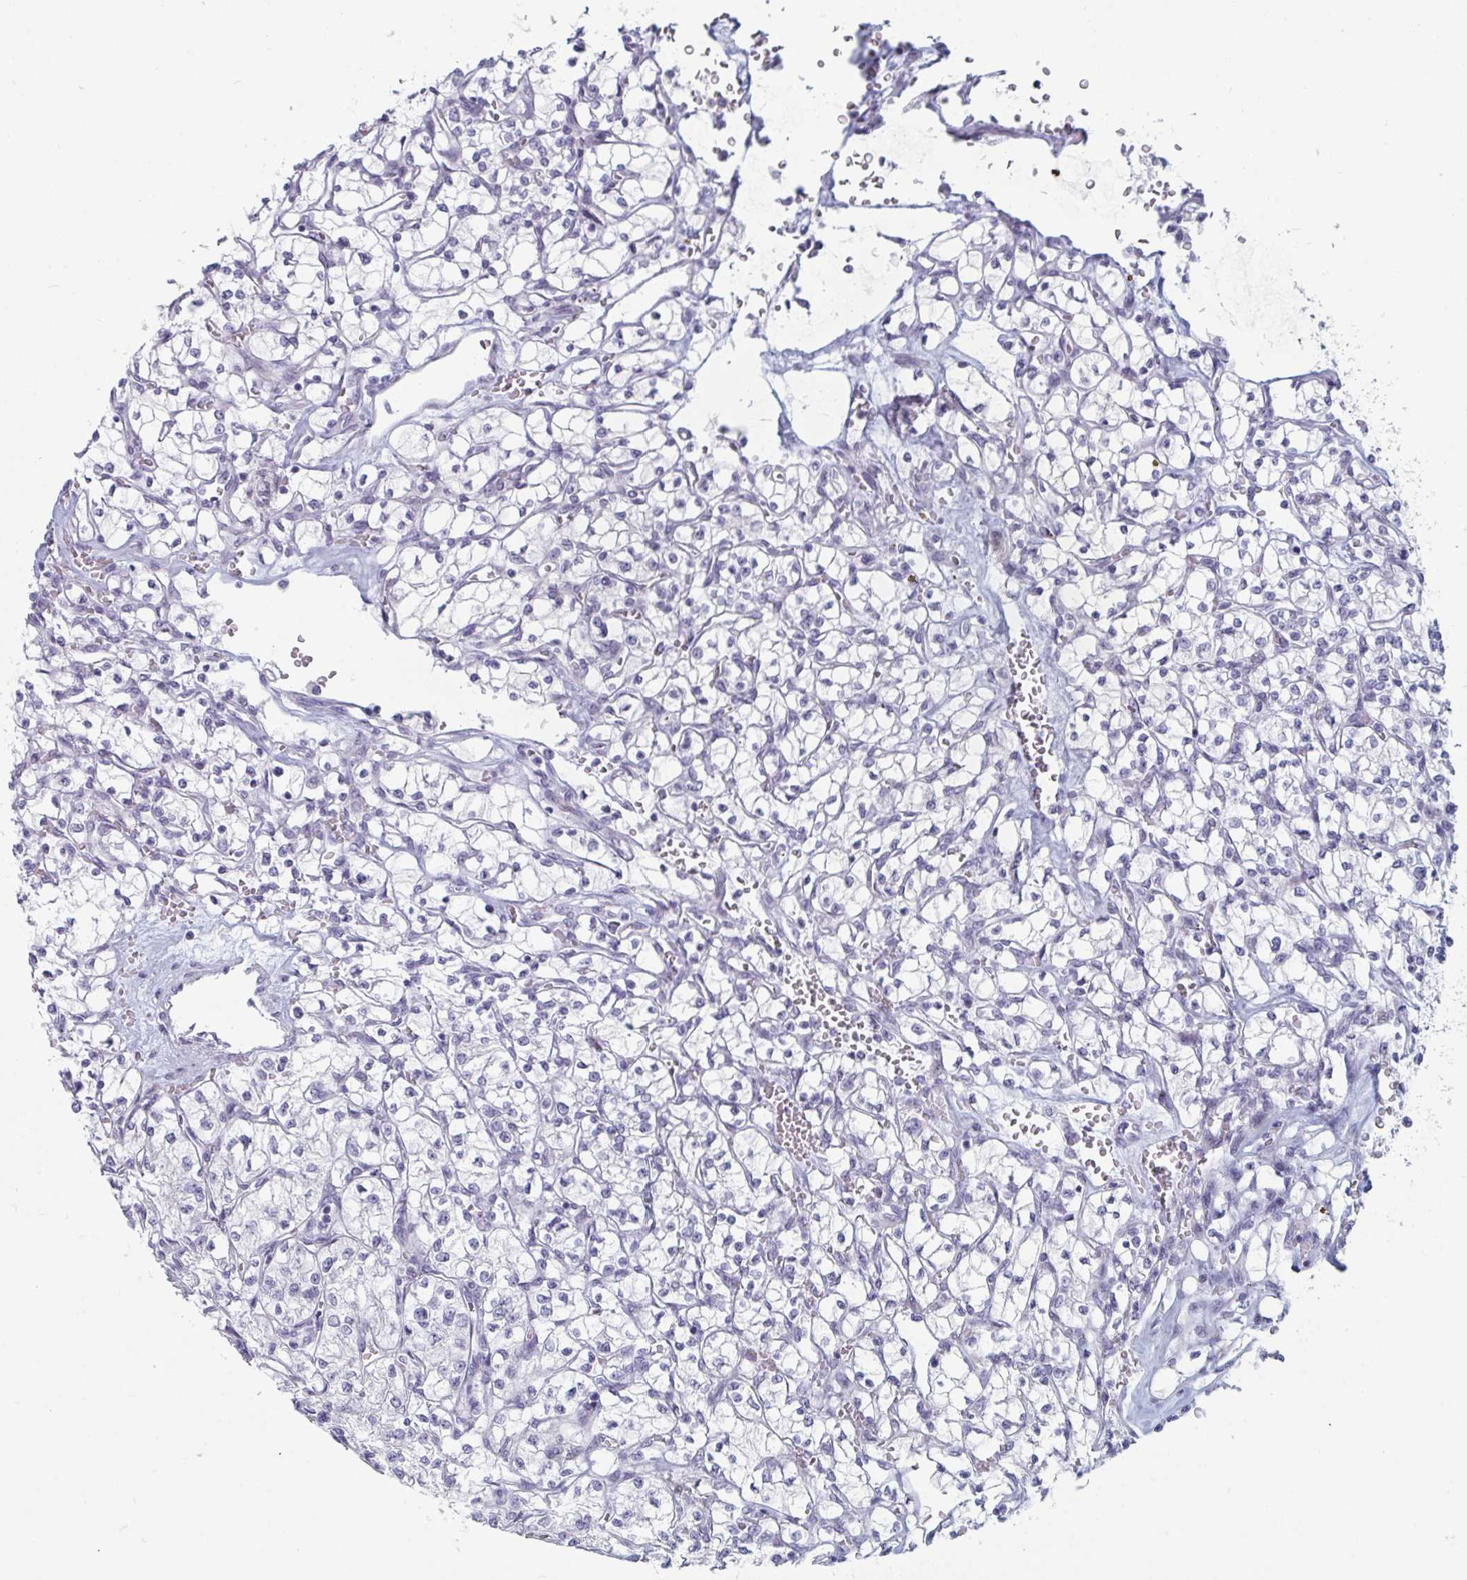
{"staining": {"intensity": "negative", "quantity": "none", "location": "none"}, "tissue": "renal cancer", "cell_type": "Tumor cells", "image_type": "cancer", "snomed": [{"axis": "morphology", "description": "Adenocarcinoma, NOS"}, {"axis": "topography", "description": "Kidney"}], "caption": "Immunohistochemistry (IHC) micrograph of renal cancer stained for a protein (brown), which reveals no staining in tumor cells. (IHC, brightfield microscopy, high magnification).", "gene": "NR1H2", "patient": {"sex": "female", "age": 64}}